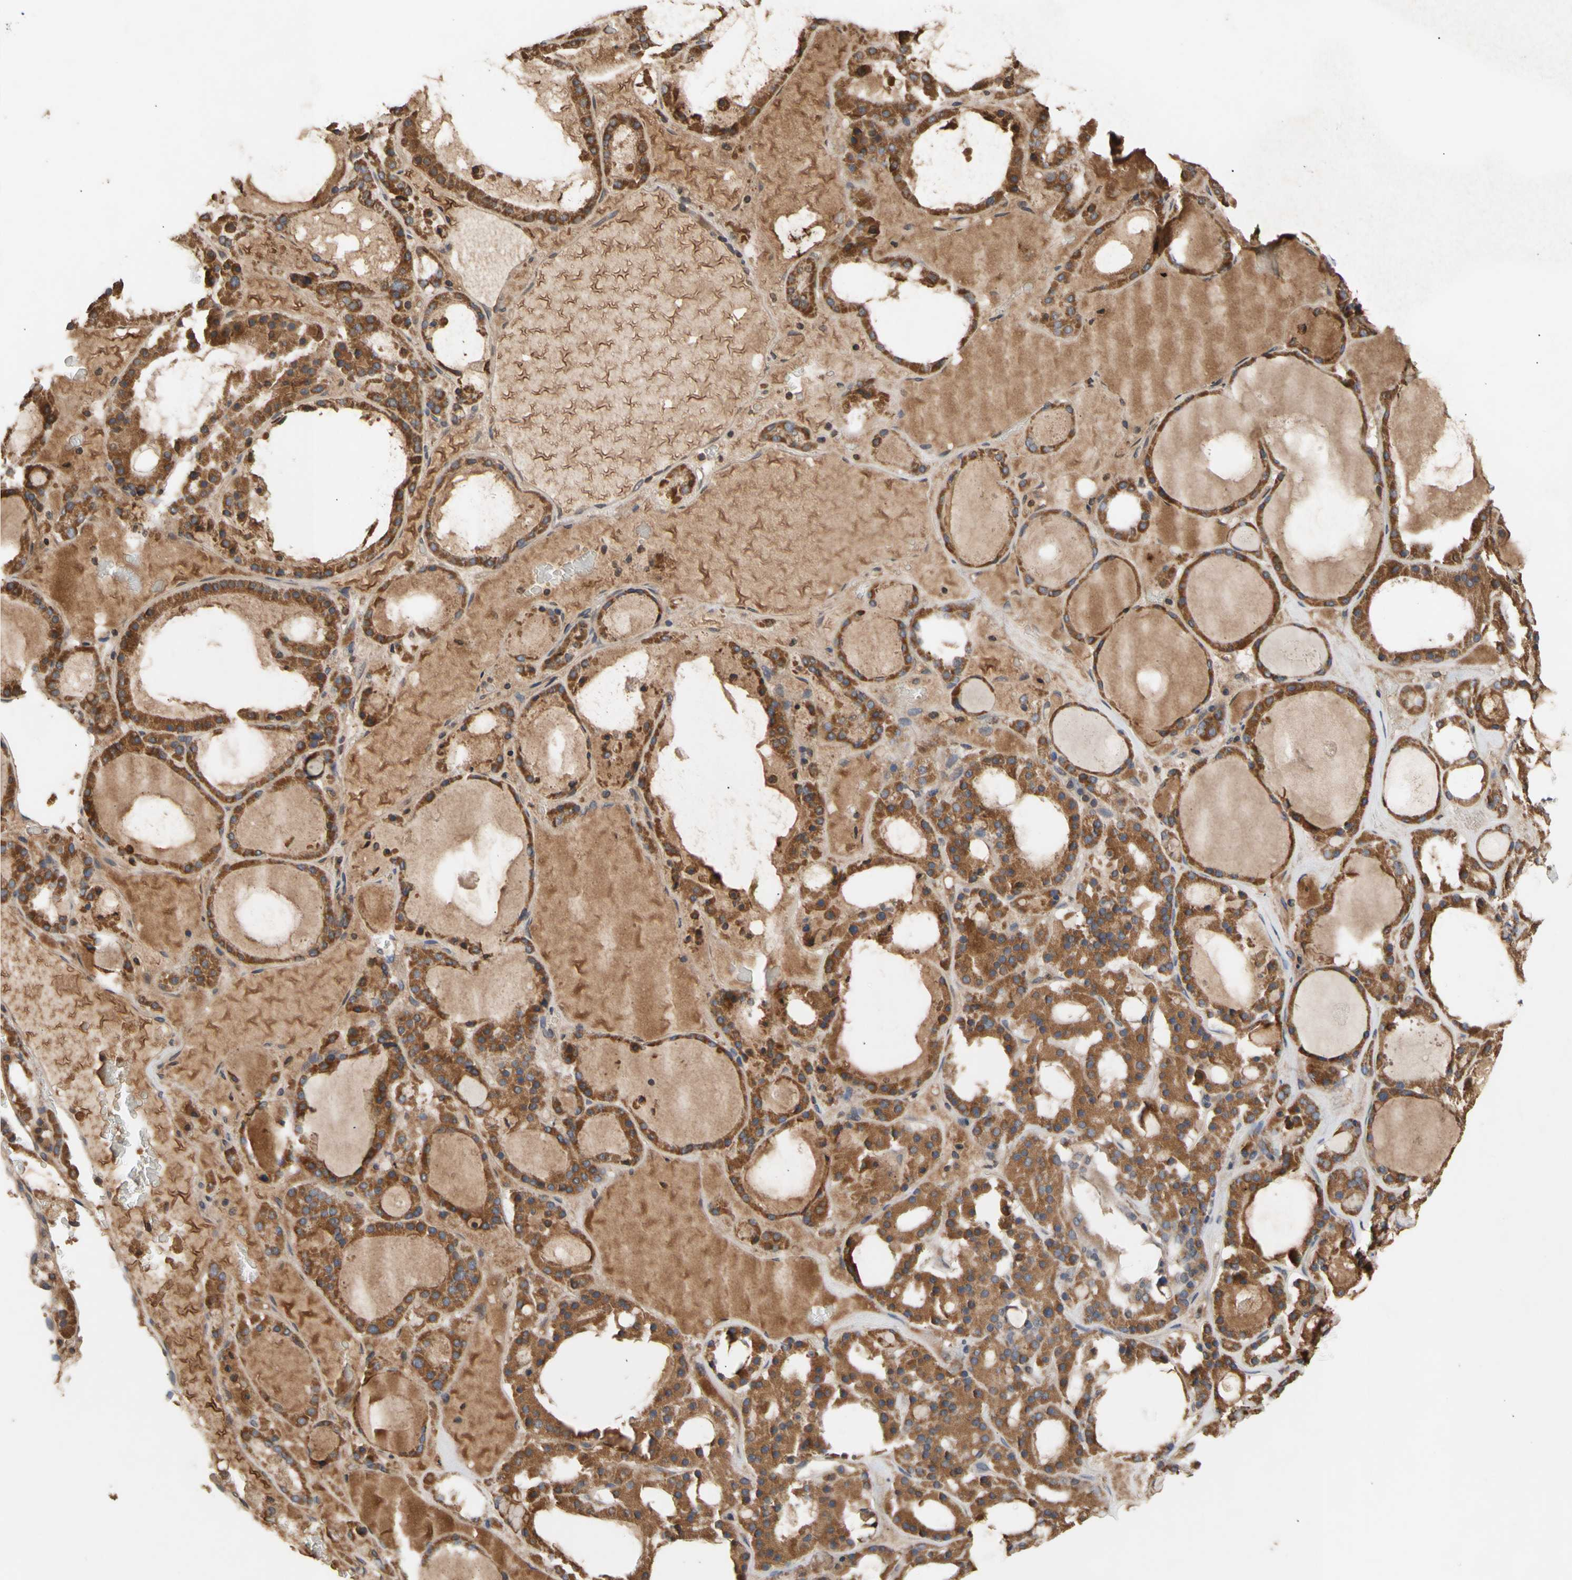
{"staining": {"intensity": "strong", "quantity": ">75%", "location": "cytoplasmic/membranous"}, "tissue": "thyroid gland", "cell_type": "Glandular cells", "image_type": "normal", "snomed": [{"axis": "morphology", "description": "Normal tissue, NOS"}, {"axis": "morphology", "description": "Carcinoma, NOS"}, {"axis": "topography", "description": "Thyroid gland"}], "caption": "Thyroid gland stained with immunohistochemistry displays strong cytoplasmic/membranous expression in about >75% of glandular cells.", "gene": "NECTIN3", "patient": {"sex": "female", "age": 86}}